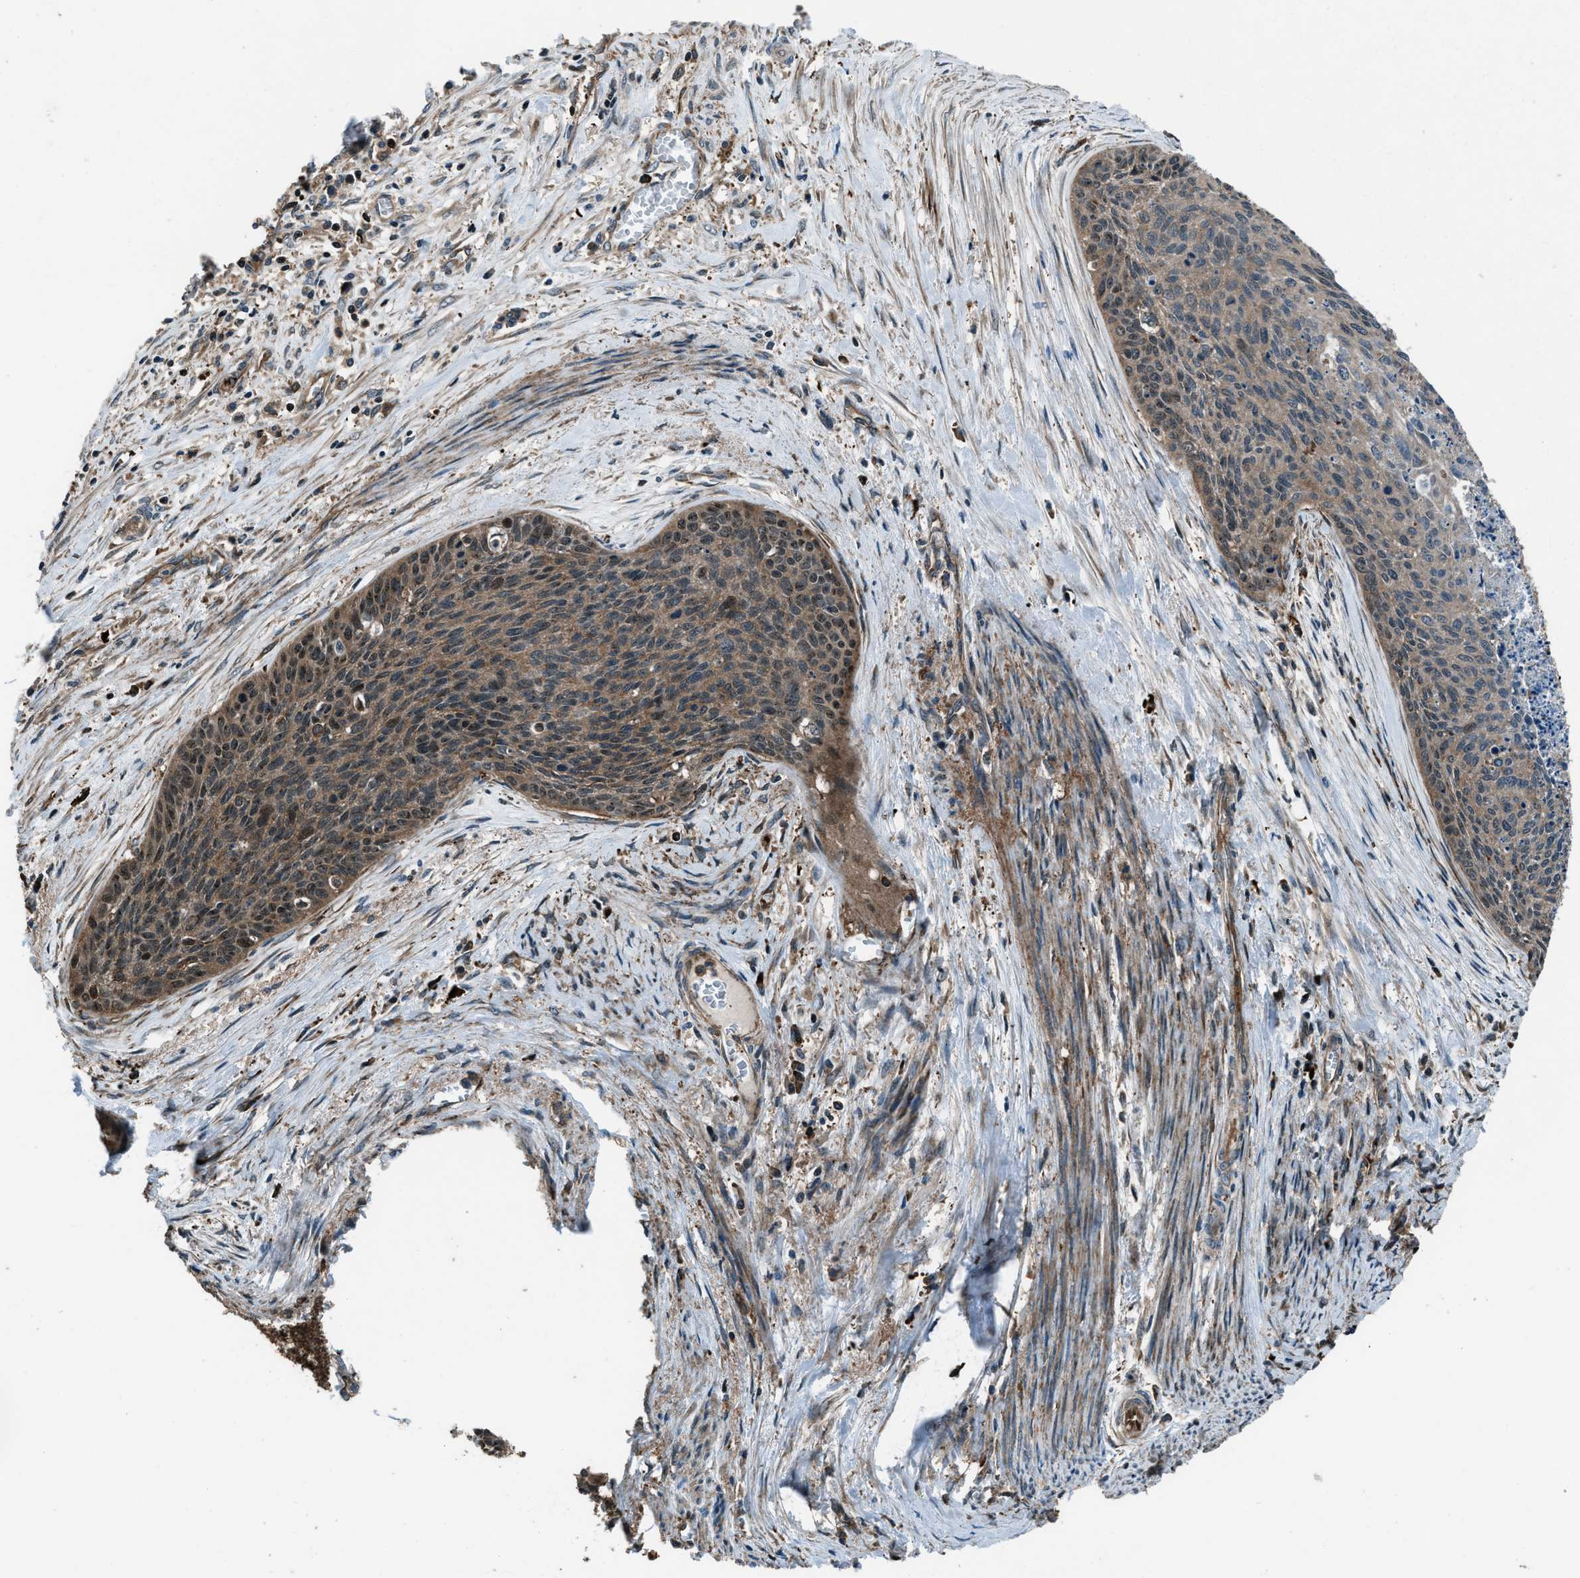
{"staining": {"intensity": "moderate", "quantity": ">75%", "location": "cytoplasmic/membranous,nuclear"}, "tissue": "cervical cancer", "cell_type": "Tumor cells", "image_type": "cancer", "snomed": [{"axis": "morphology", "description": "Squamous cell carcinoma, NOS"}, {"axis": "topography", "description": "Cervix"}], "caption": "Protein staining of cervical squamous cell carcinoma tissue displays moderate cytoplasmic/membranous and nuclear positivity in about >75% of tumor cells. The staining is performed using DAB brown chromogen to label protein expression. The nuclei are counter-stained blue using hematoxylin.", "gene": "SNX30", "patient": {"sex": "female", "age": 55}}